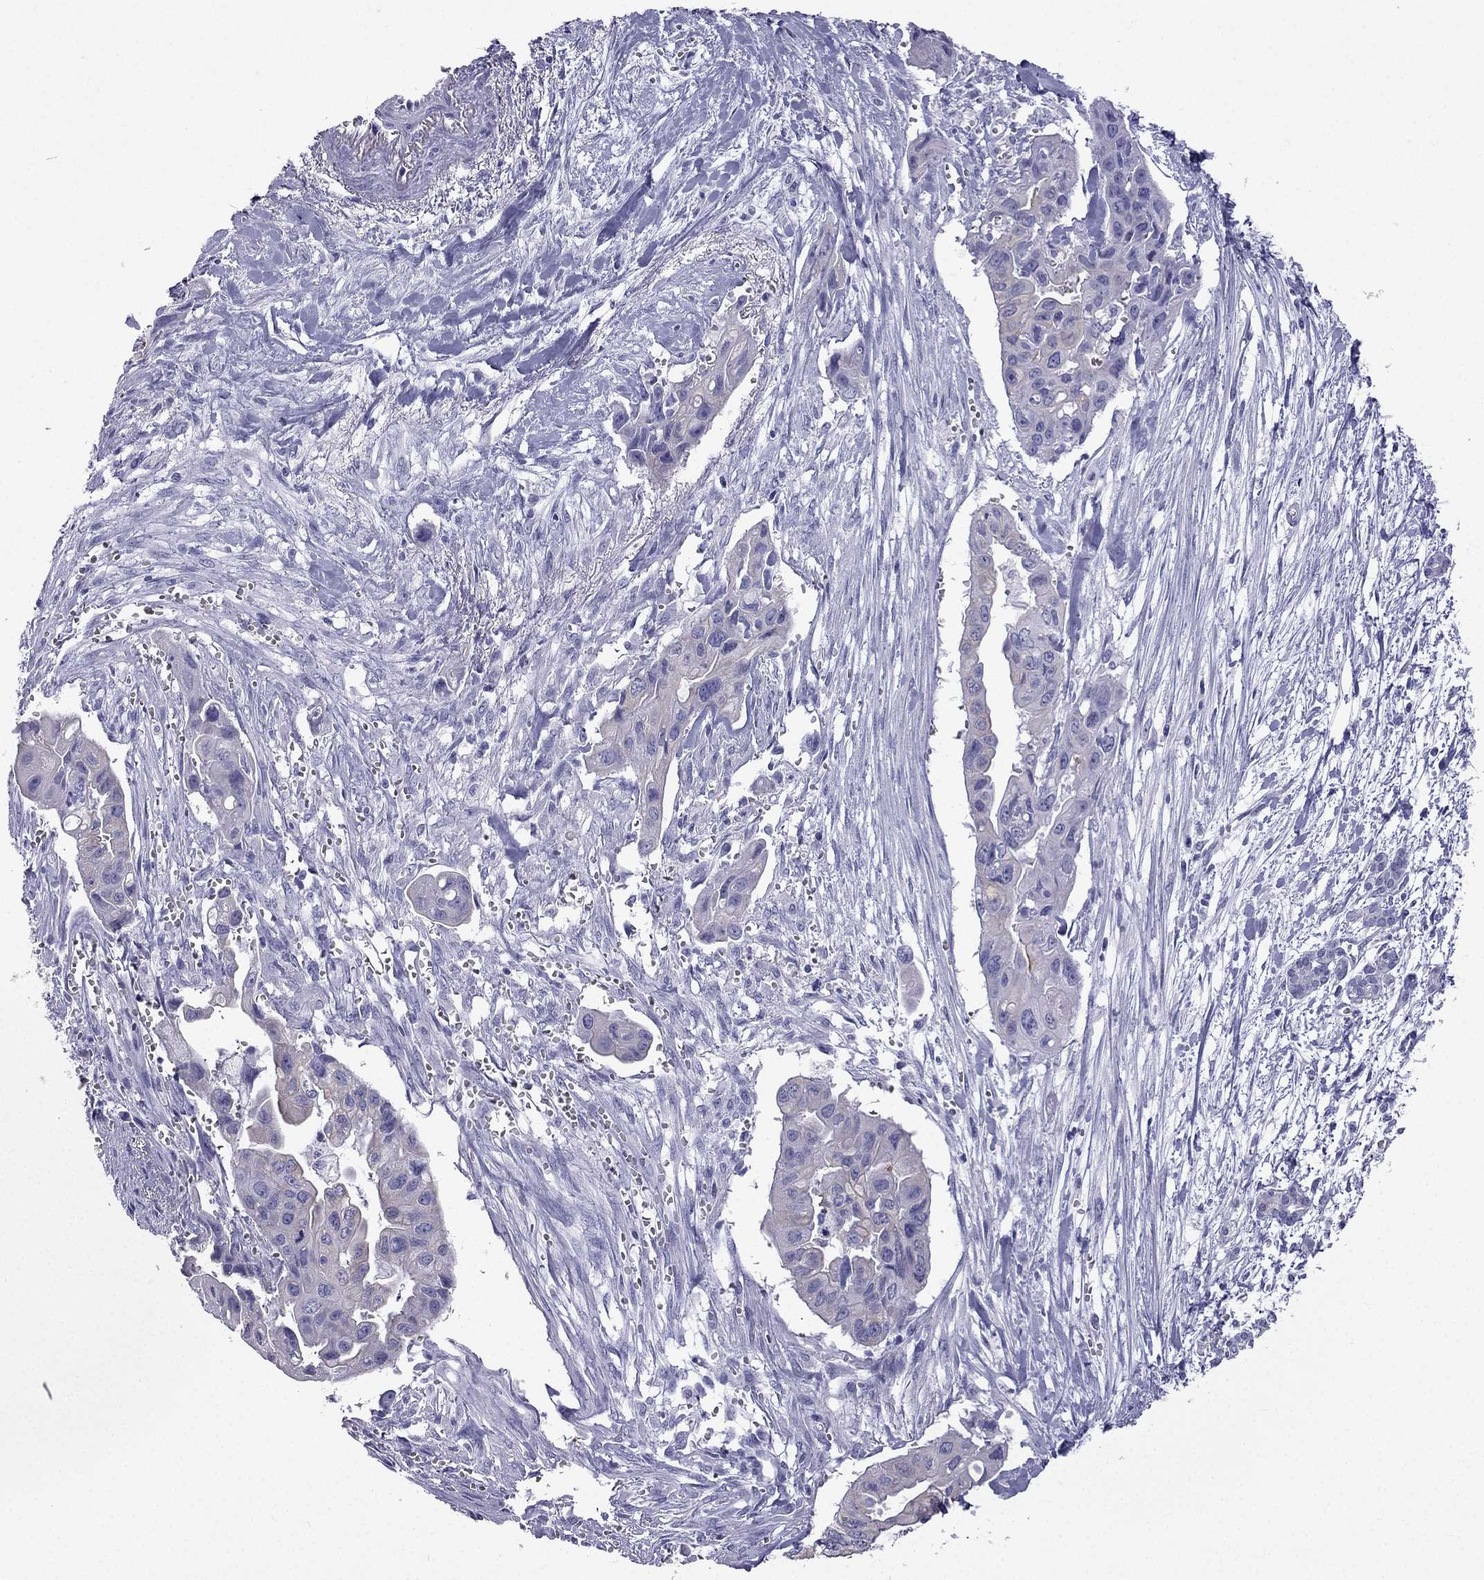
{"staining": {"intensity": "negative", "quantity": "none", "location": "none"}, "tissue": "pancreatic cancer", "cell_type": "Tumor cells", "image_type": "cancer", "snomed": [{"axis": "morphology", "description": "Adenocarcinoma, NOS"}, {"axis": "topography", "description": "Pancreas"}], "caption": "Immunohistochemical staining of pancreatic cancer (adenocarcinoma) displays no significant expression in tumor cells.", "gene": "GJA8", "patient": {"sex": "male", "age": 60}}